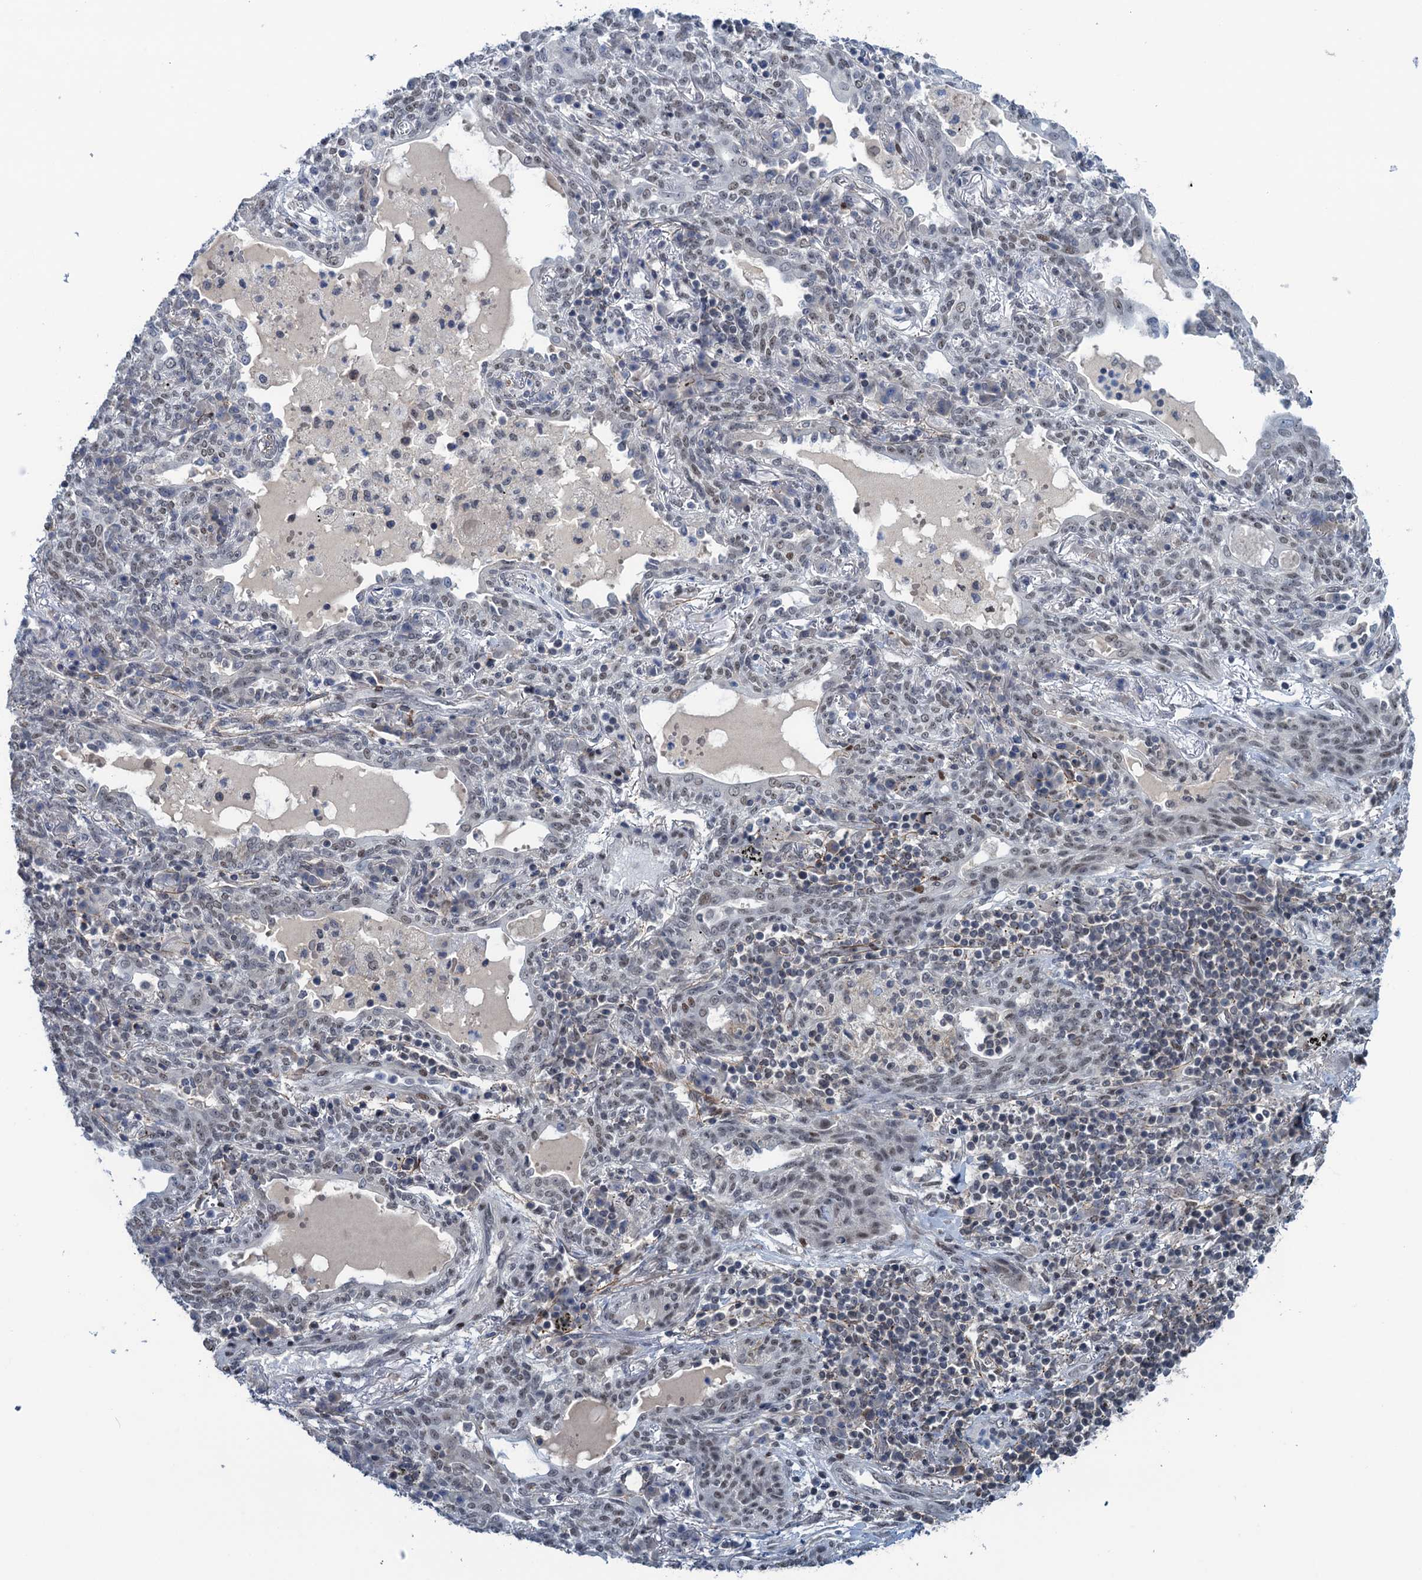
{"staining": {"intensity": "weak", "quantity": "25%-75%", "location": "nuclear"}, "tissue": "lung cancer", "cell_type": "Tumor cells", "image_type": "cancer", "snomed": [{"axis": "morphology", "description": "Squamous cell carcinoma, NOS"}, {"axis": "topography", "description": "Lung"}], "caption": "Lung cancer stained with a protein marker reveals weak staining in tumor cells.", "gene": "SAE1", "patient": {"sex": "female", "age": 70}}